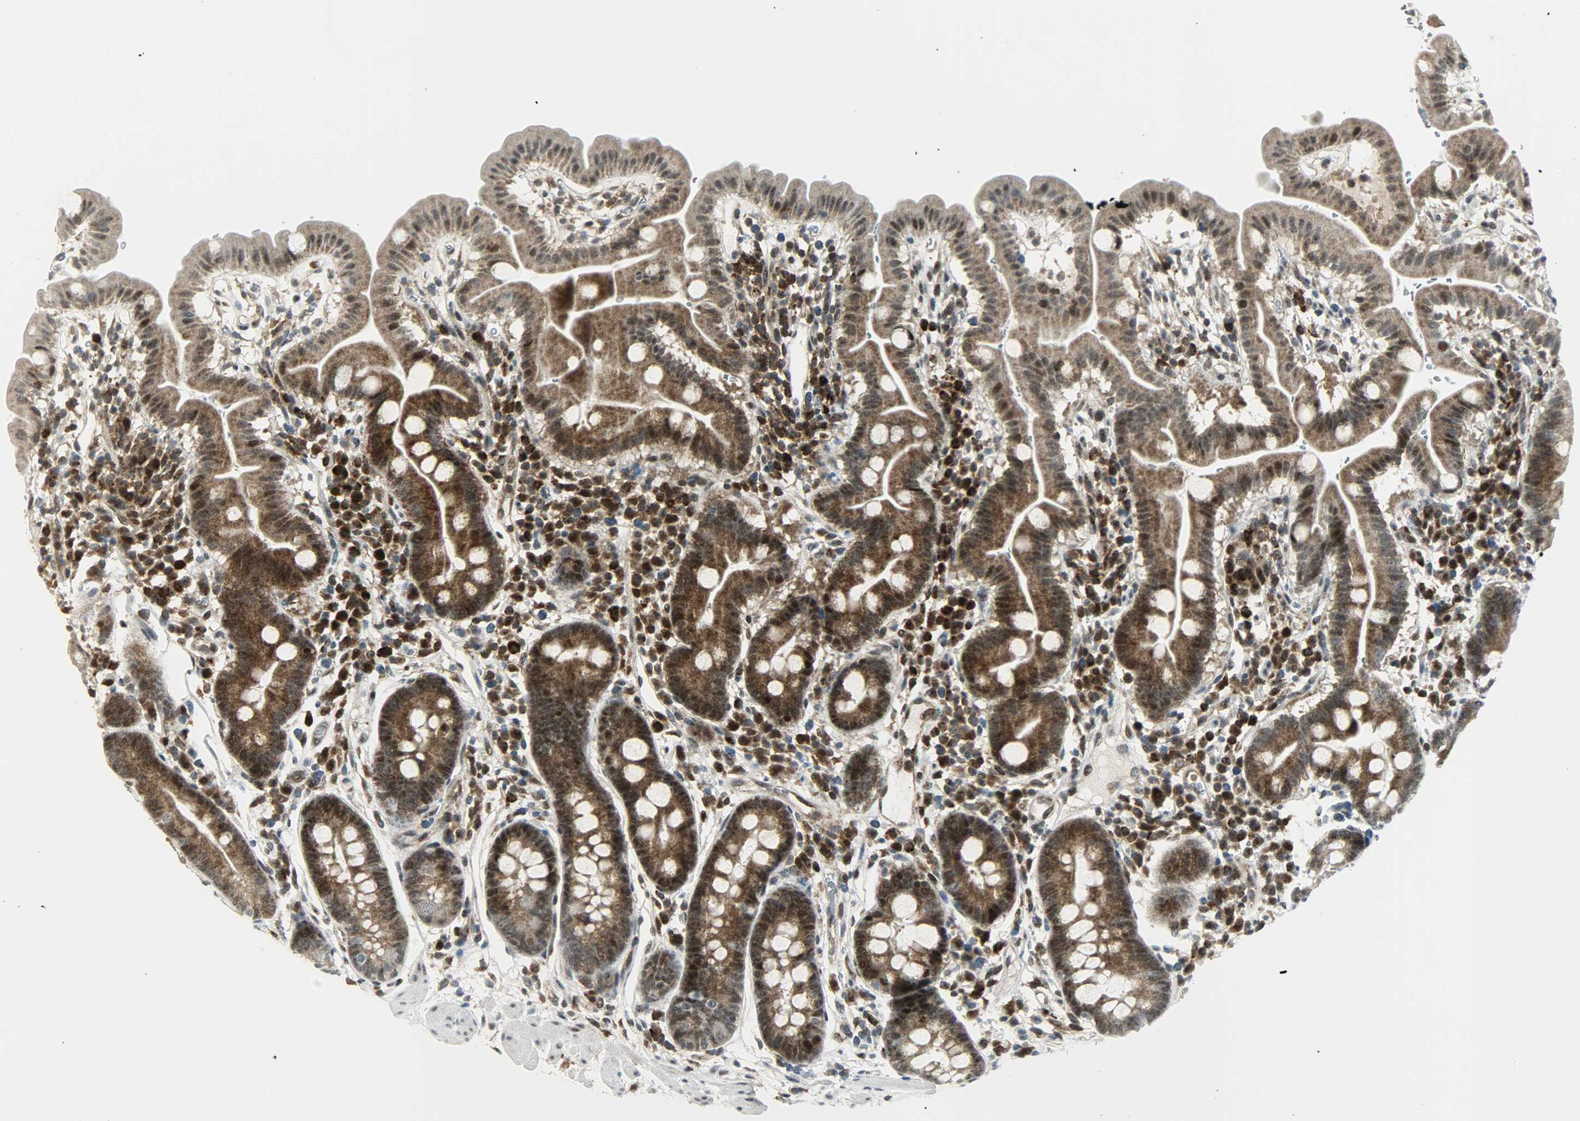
{"staining": {"intensity": "strong", "quantity": ">75%", "location": "cytoplasmic/membranous,nuclear"}, "tissue": "duodenum", "cell_type": "Glandular cells", "image_type": "normal", "snomed": [{"axis": "morphology", "description": "Normal tissue, NOS"}, {"axis": "topography", "description": "Duodenum"}], "caption": "Normal duodenum reveals strong cytoplasmic/membranous,nuclear expression in about >75% of glandular cells The protein is shown in brown color, while the nuclei are stained blue..", "gene": "IL15", "patient": {"sex": "male", "age": 50}}